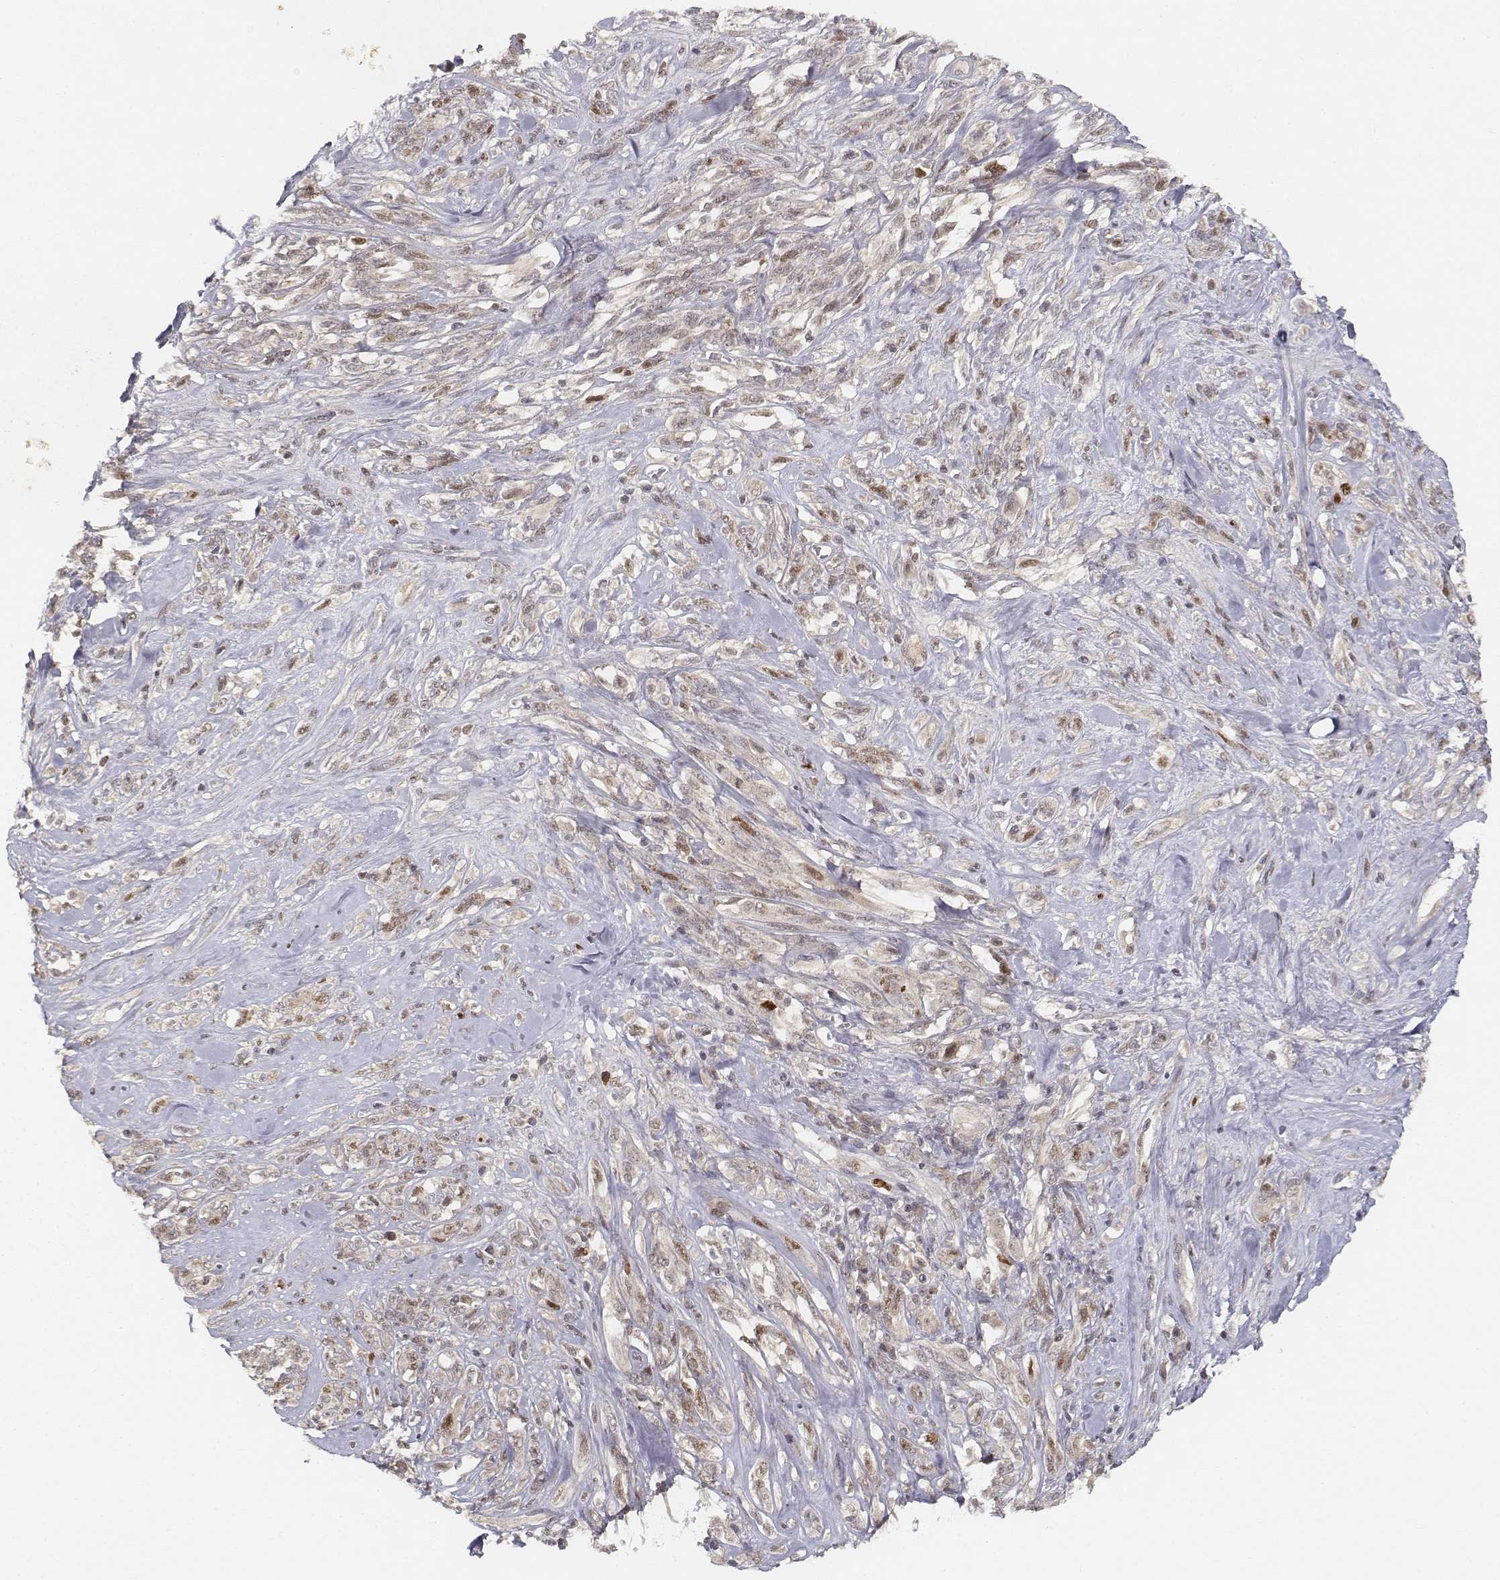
{"staining": {"intensity": "weak", "quantity": "<25%", "location": "nuclear"}, "tissue": "melanoma", "cell_type": "Tumor cells", "image_type": "cancer", "snomed": [{"axis": "morphology", "description": "Malignant melanoma, NOS"}, {"axis": "topography", "description": "Skin"}], "caption": "Immunohistochemical staining of human malignant melanoma shows no significant staining in tumor cells.", "gene": "FANCD2", "patient": {"sex": "female", "age": 91}}